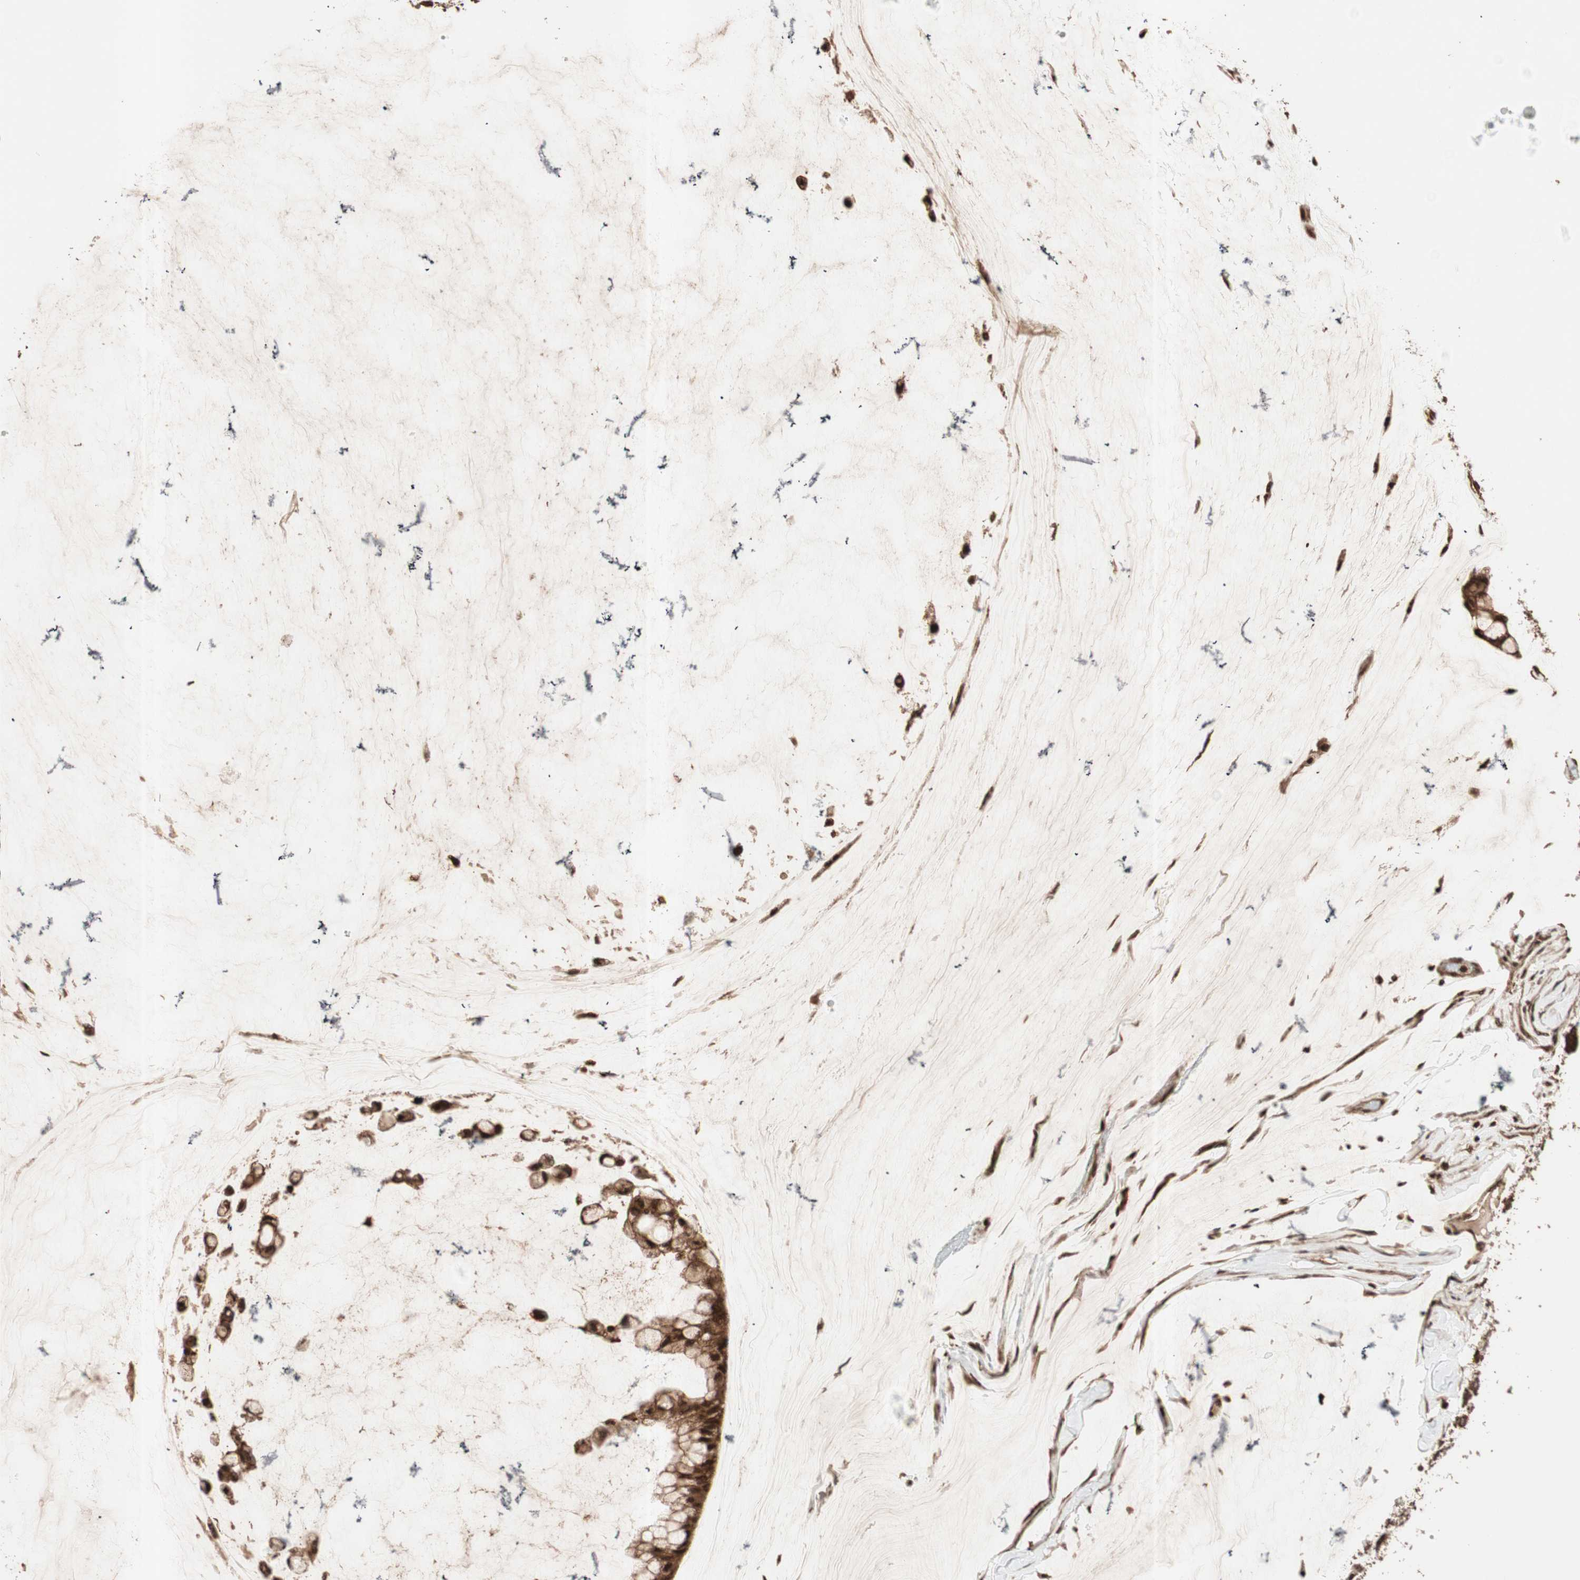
{"staining": {"intensity": "strong", "quantity": ">75%", "location": "cytoplasmic/membranous,nuclear"}, "tissue": "ovarian cancer", "cell_type": "Tumor cells", "image_type": "cancer", "snomed": [{"axis": "morphology", "description": "Cystadenocarcinoma, mucinous, NOS"}, {"axis": "topography", "description": "Ovary"}], "caption": "Mucinous cystadenocarcinoma (ovarian) was stained to show a protein in brown. There is high levels of strong cytoplasmic/membranous and nuclear positivity in approximately >75% of tumor cells. (DAB (3,3'-diaminobenzidine) = brown stain, brightfield microscopy at high magnification).", "gene": "ALKBH5", "patient": {"sex": "female", "age": 39}}